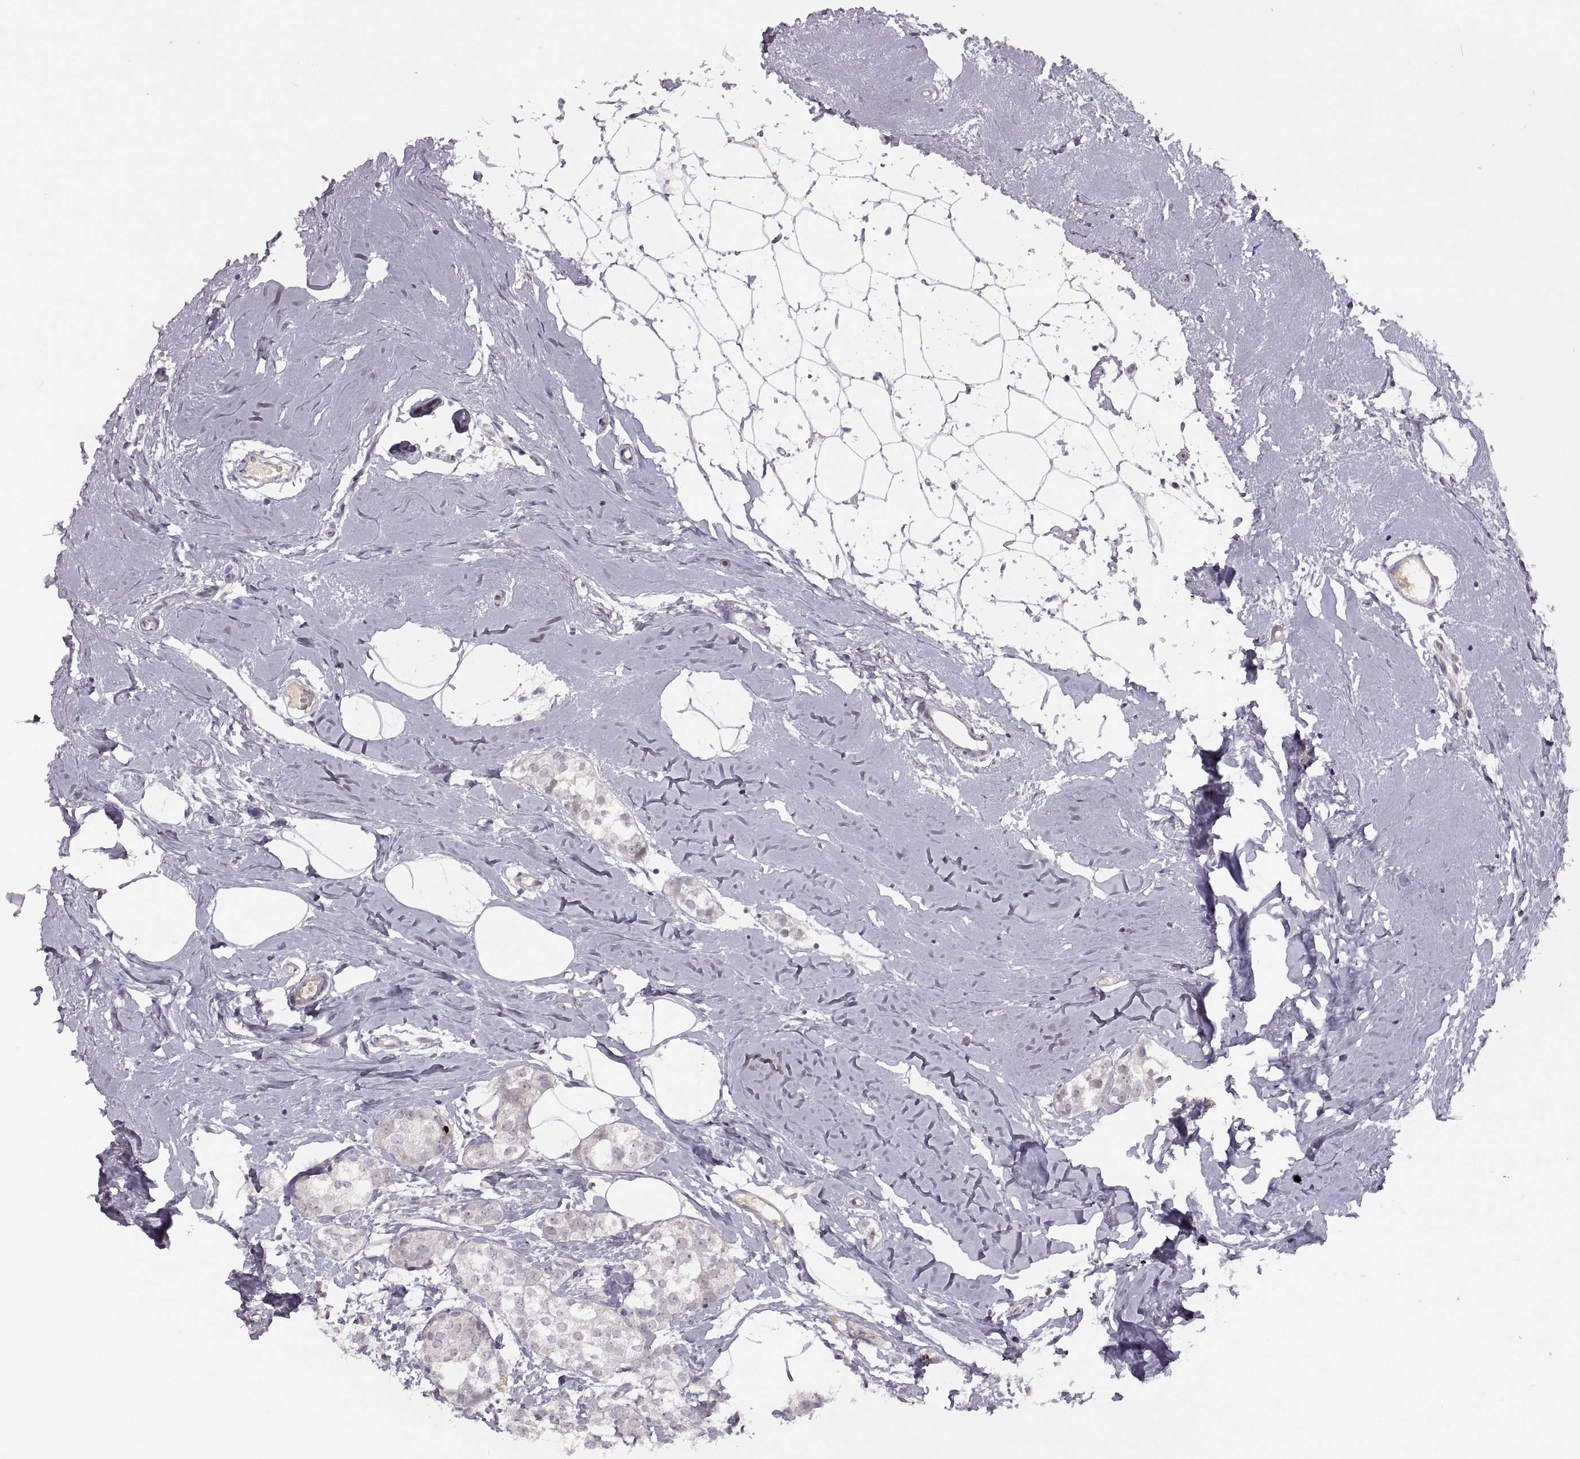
{"staining": {"intensity": "negative", "quantity": "none", "location": "none"}, "tissue": "breast cancer", "cell_type": "Tumor cells", "image_type": "cancer", "snomed": [{"axis": "morphology", "description": "Duct carcinoma"}, {"axis": "topography", "description": "Breast"}], "caption": "Tumor cells show no significant protein positivity in intraductal carcinoma (breast). Nuclei are stained in blue.", "gene": "CHCT1", "patient": {"sex": "female", "age": 40}}